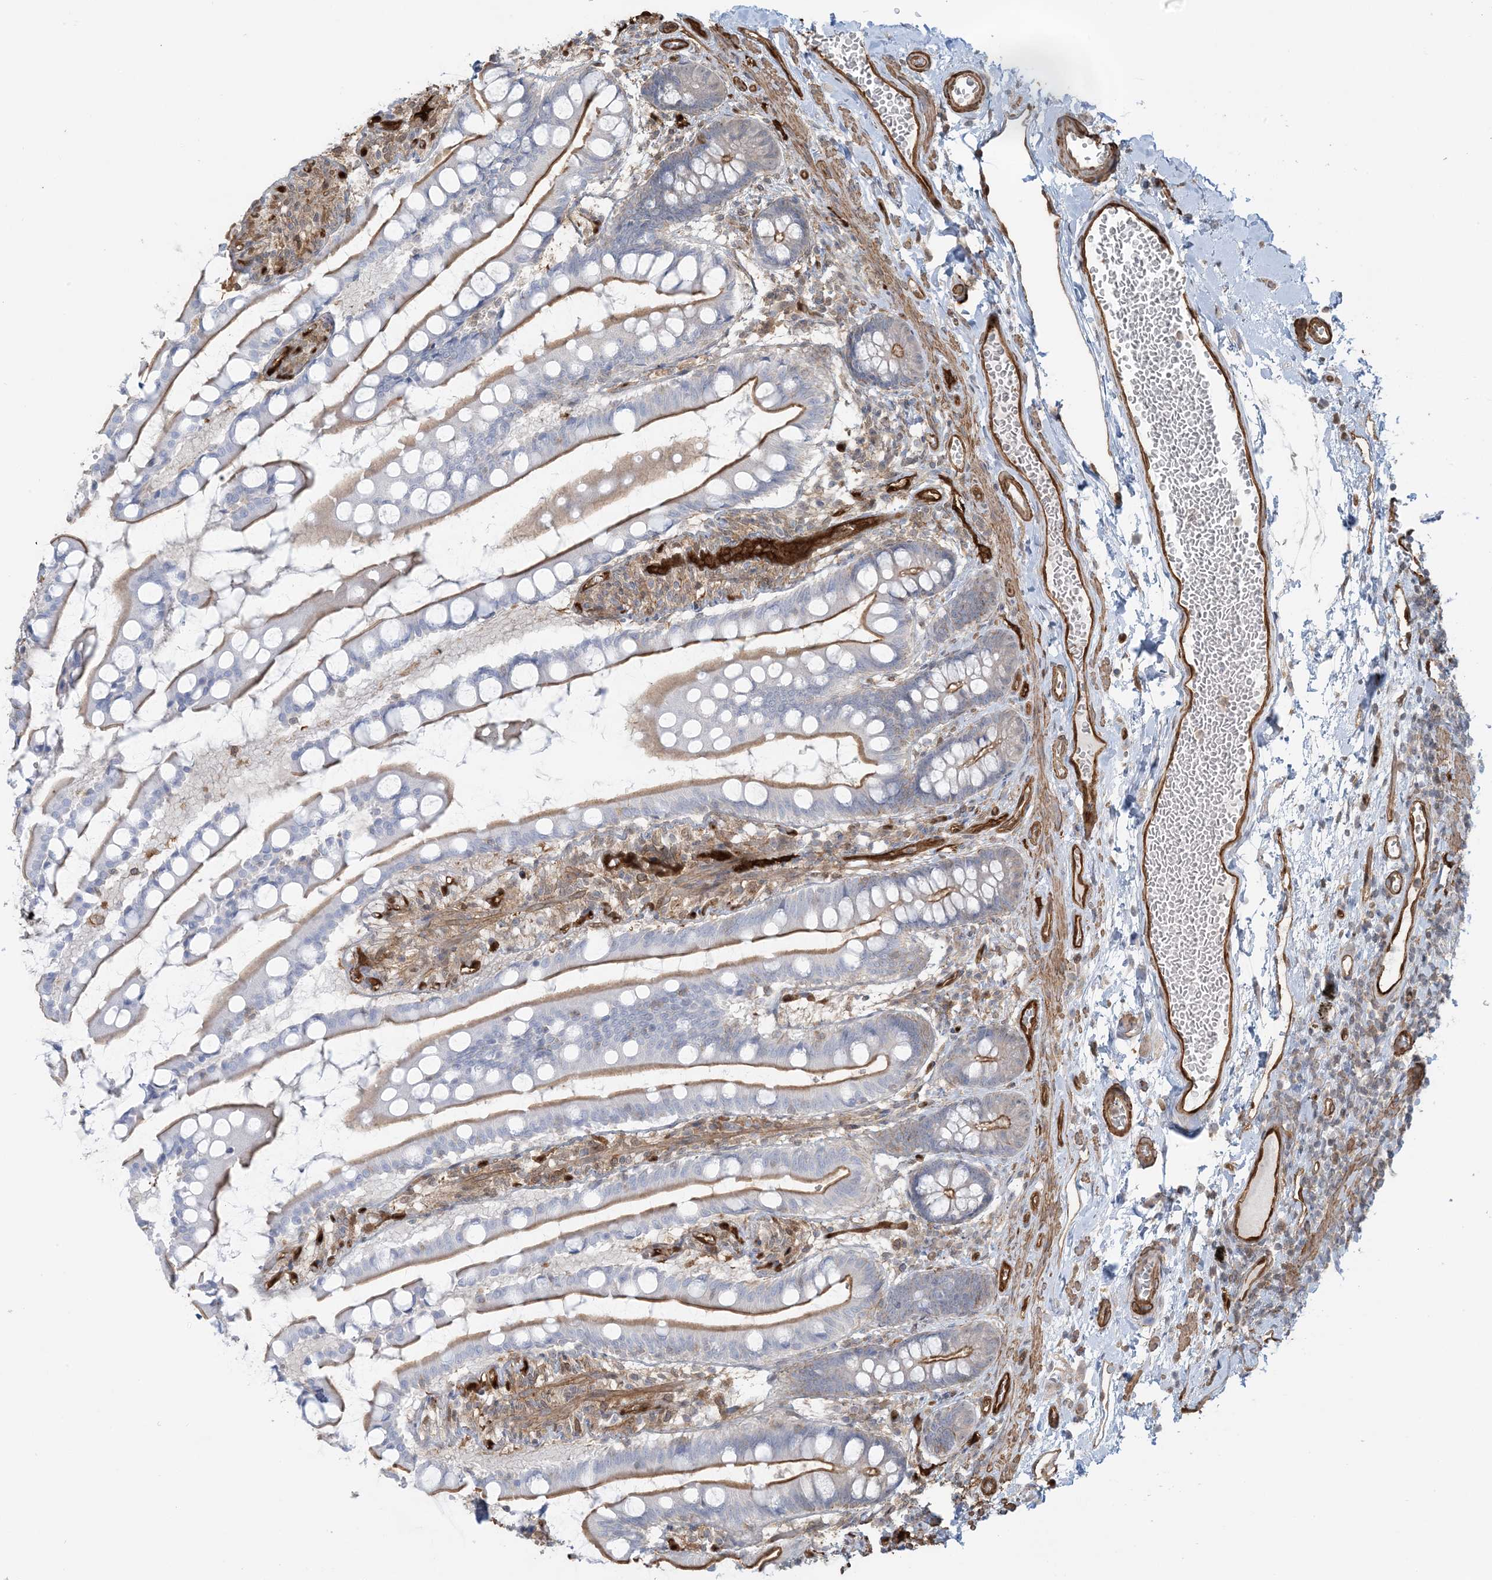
{"staining": {"intensity": "moderate", "quantity": ">75%", "location": "cytoplasmic/membranous"}, "tissue": "small intestine", "cell_type": "Glandular cells", "image_type": "normal", "snomed": [{"axis": "morphology", "description": "Normal tissue, NOS"}, {"axis": "topography", "description": "Small intestine"}], "caption": "The micrograph demonstrates immunohistochemical staining of benign small intestine. There is moderate cytoplasmic/membranous positivity is seen in approximately >75% of glandular cells.", "gene": "PPM1F", "patient": {"sex": "male", "age": 52}}